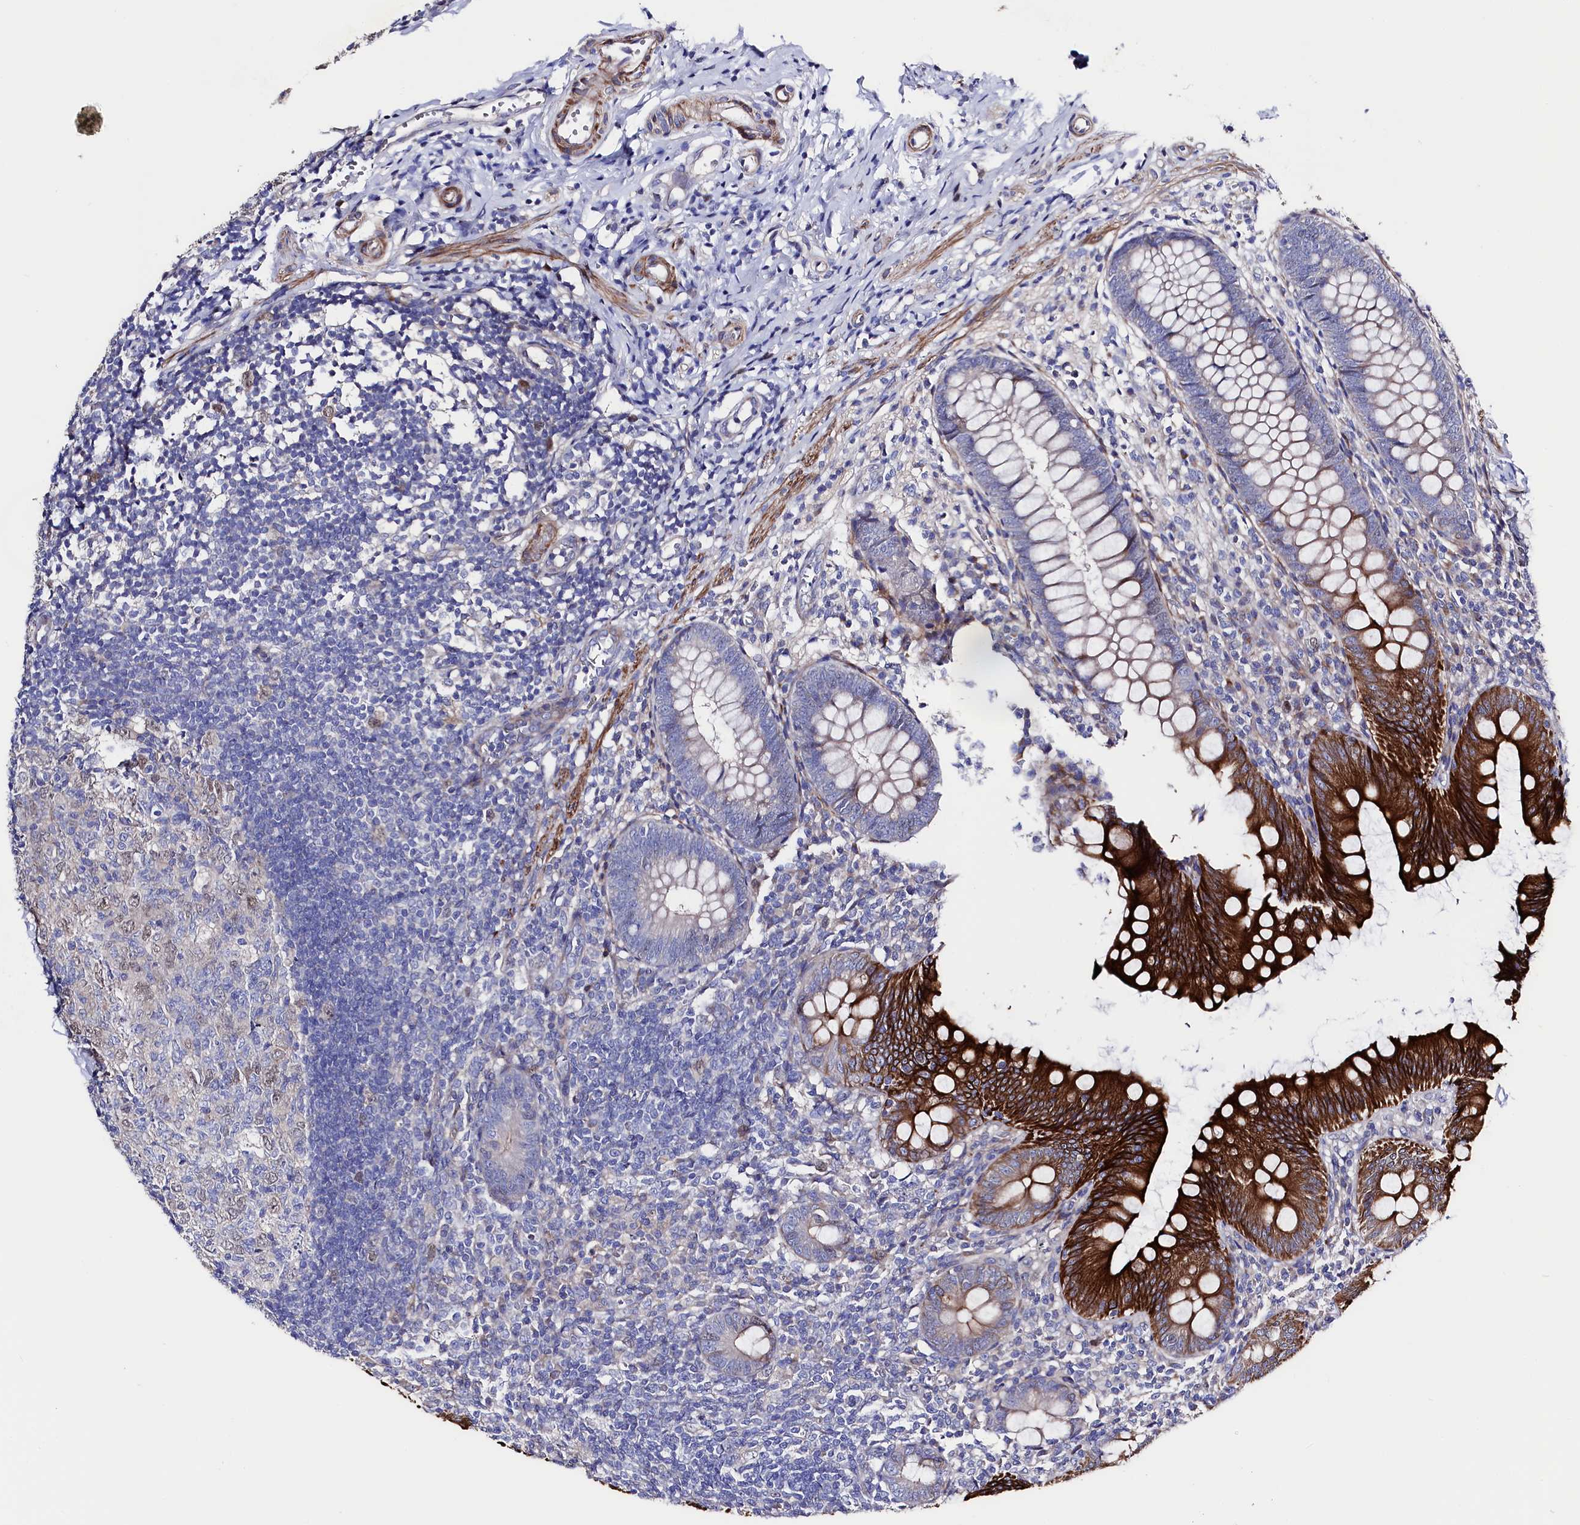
{"staining": {"intensity": "strong", "quantity": "25%-75%", "location": "cytoplasmic/membranous"}, "tissue": "appendix", "cell_type": "Glandular cells", "image_type": "normal", "snomed": [{"axis": "morphology", "description": "Normal tissue, NOS"}, {"axis": "topography", "description": "Appendix"}], "caption": "The micrograph reveals a brown stain indicating the presence of a protein in the cytoplasmic/membranous of glandular cells in appendix.", "gene": "WNT8A", "patient": {"sex": "male", "age": 14}}